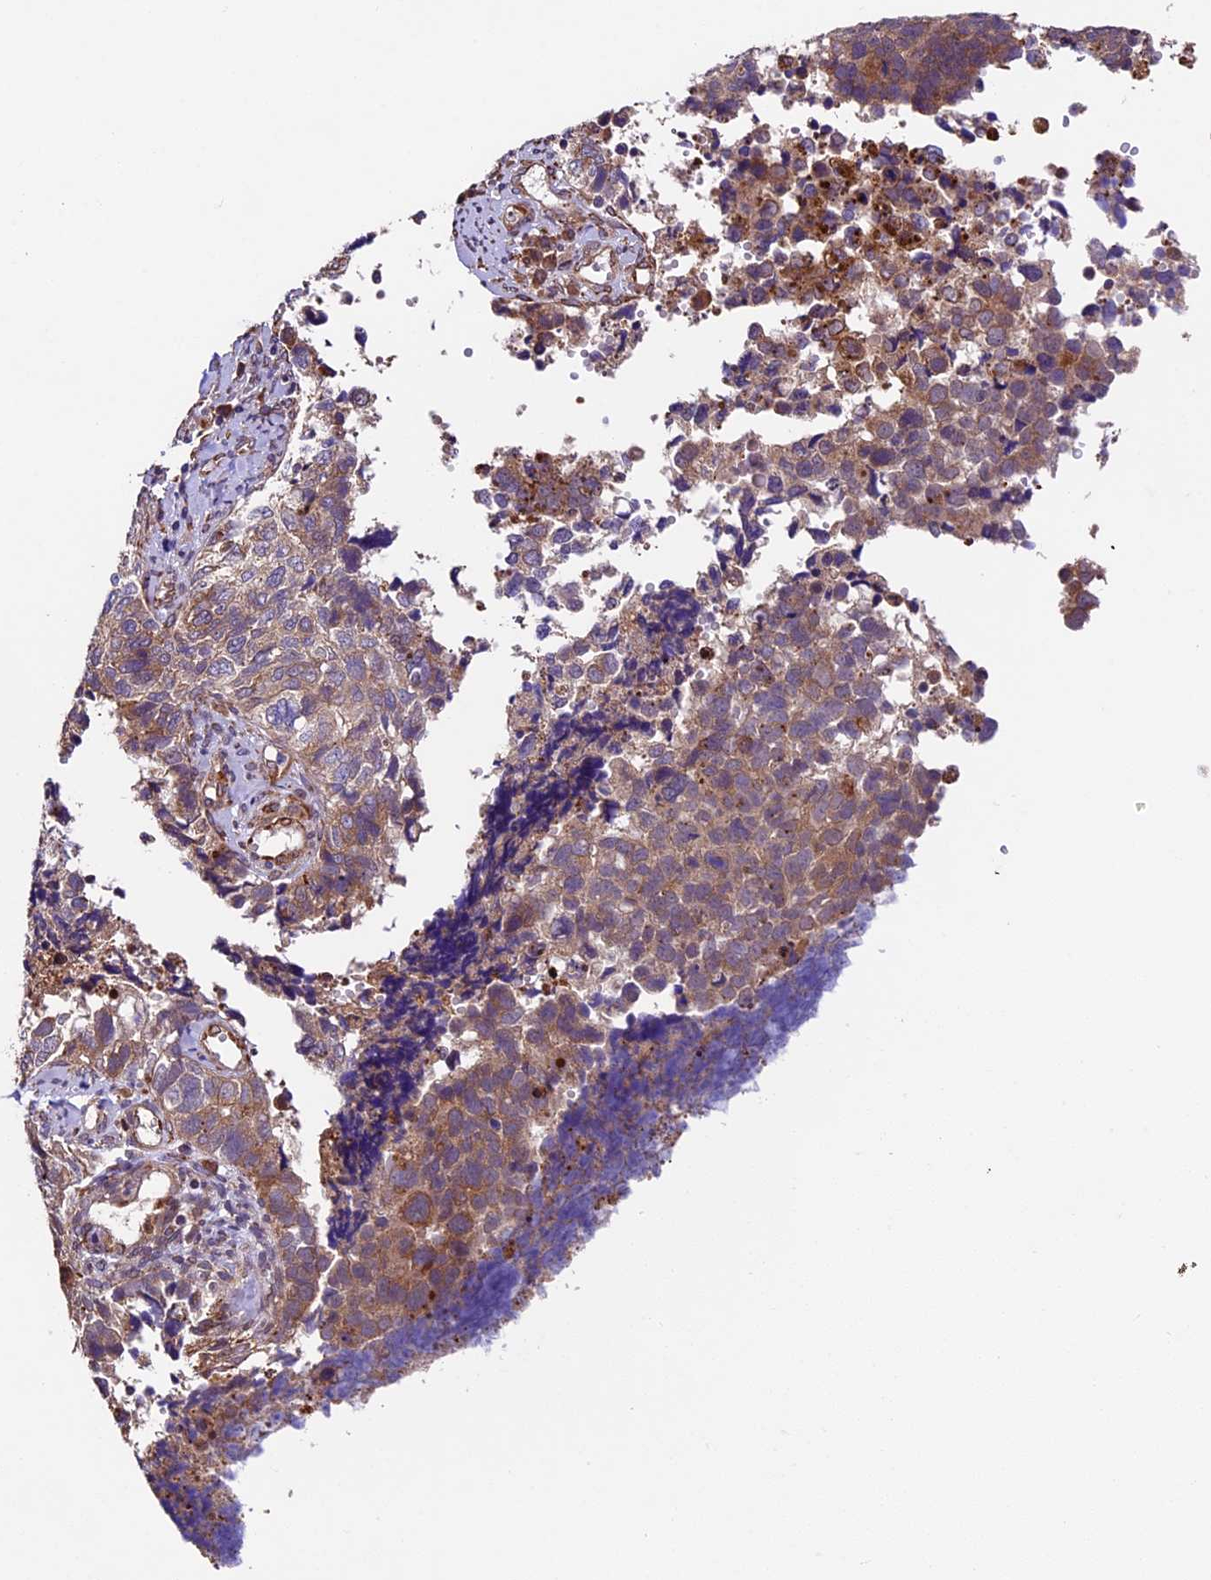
{"staining": {"intensity": "moderate", "quantity": "<25%", "location": "cytoplasmic/membranous"}, "tissue": "cervical cancer", "cell_type": "Tumor cells", "image_type": "cancer", "snomed": [{"axis": "morphology", "description": "Squamous cell carcinoma, NOS"}, {"axis": "topography", "description": "Cervix"}], "caption": "Cervical squamous cell carcinoma tissue reveals moderate cytoplasmic/membranous expression in approximately <25% of tumor cells", "gene": "LSM7", "patient": {"sex": "female", "age": 63}}